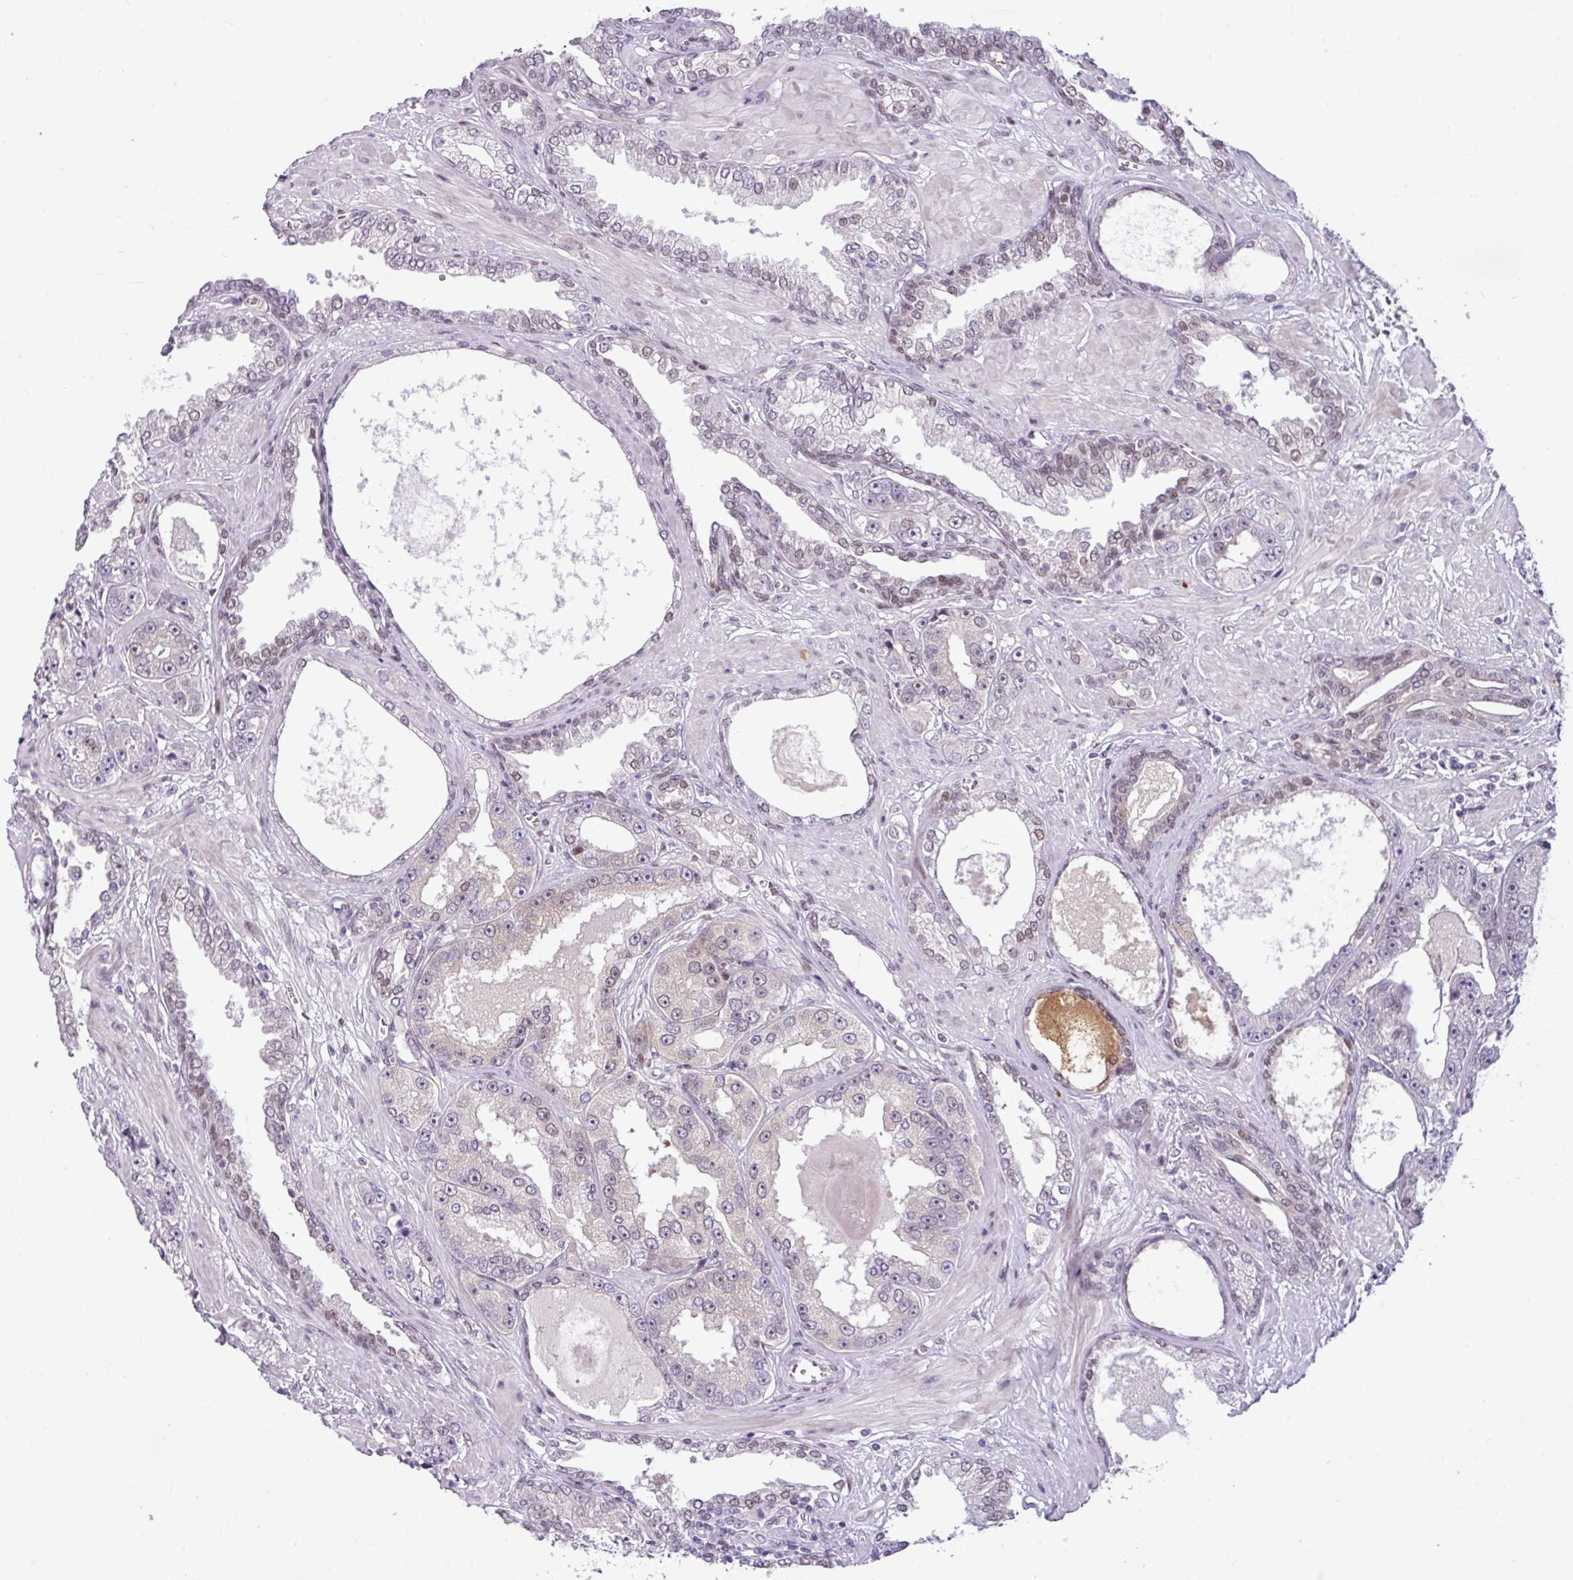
{"staining": {"intensity": "negative", "quantity": "none", "location": "none"}, "tissue": "prostate cancer", "cell_type": "Tumor cells", "image_type": "cancer", "snomed": [{"axis": "morphology", "description": "Adenocarcinoma, High grade"}, {"axis": "topography", "description": "Prostate"}], "caption": "IHC histopathology image of neoplastic tissue: high-grade adenocarcinoma (prostate) stained with DAB (3,3'-diaminobenzidine) shows no significant protein positivity in tumor cells.", "gene": "SLC66A2", "patient": {"sex": "male", "age": 71}}